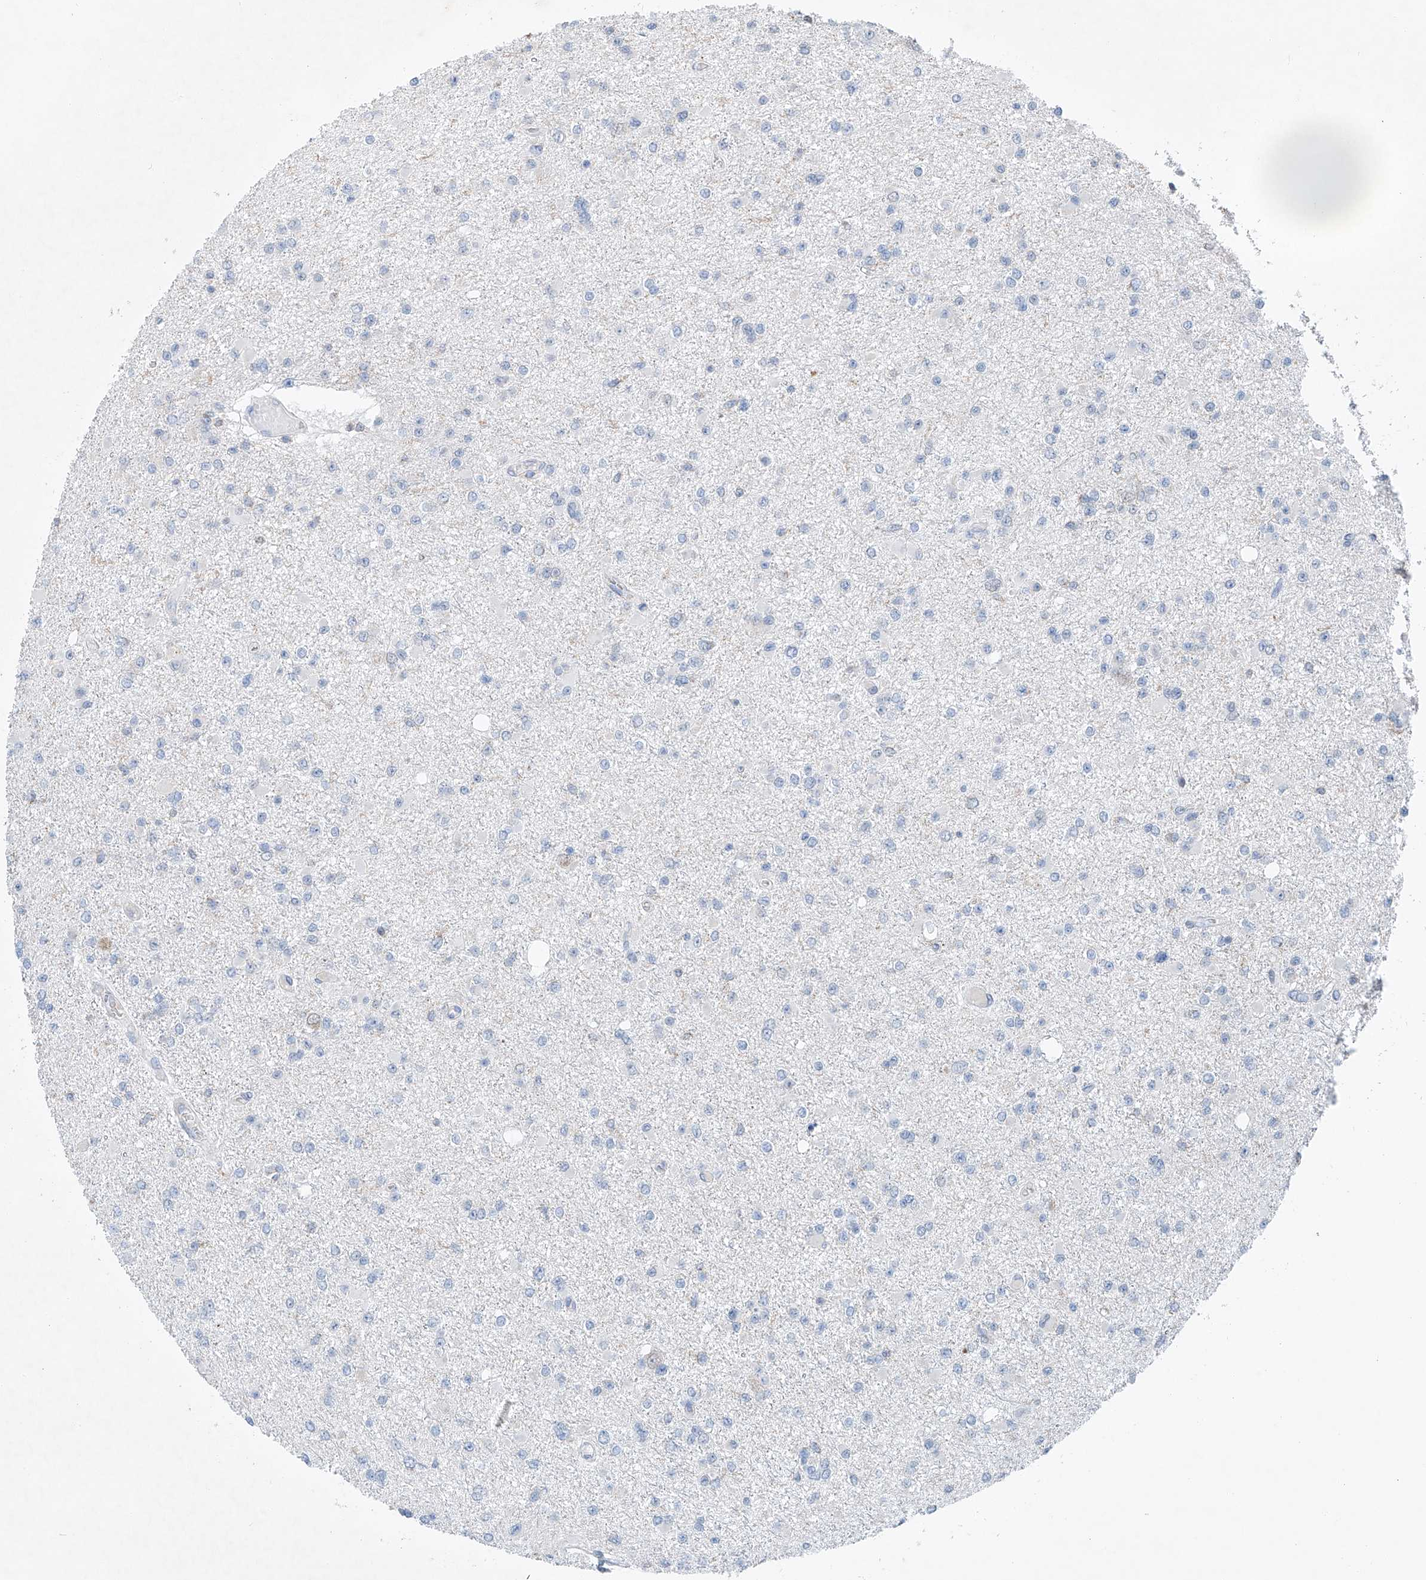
{"staining": {"intensity": "negative", "quantity": "none", "location": "none"}, "tissue": "glioma", "cell_type": "Tumor cells", "image_type": "cancer", "snomed": [{"axis": "morphology", "description": "Glioma, malignant, Low grade"}, {"axis": "topography", "description": "Brain"}], "caption": "Immunohistochemistry micrograph of neoplastic tissue: glioma stained with DAB (3,3'-diaminobenzidine) shows no significant protein expression in tumor cells.", "gene": "KLF15", "patient": {"sex": "female", "age": 22}}